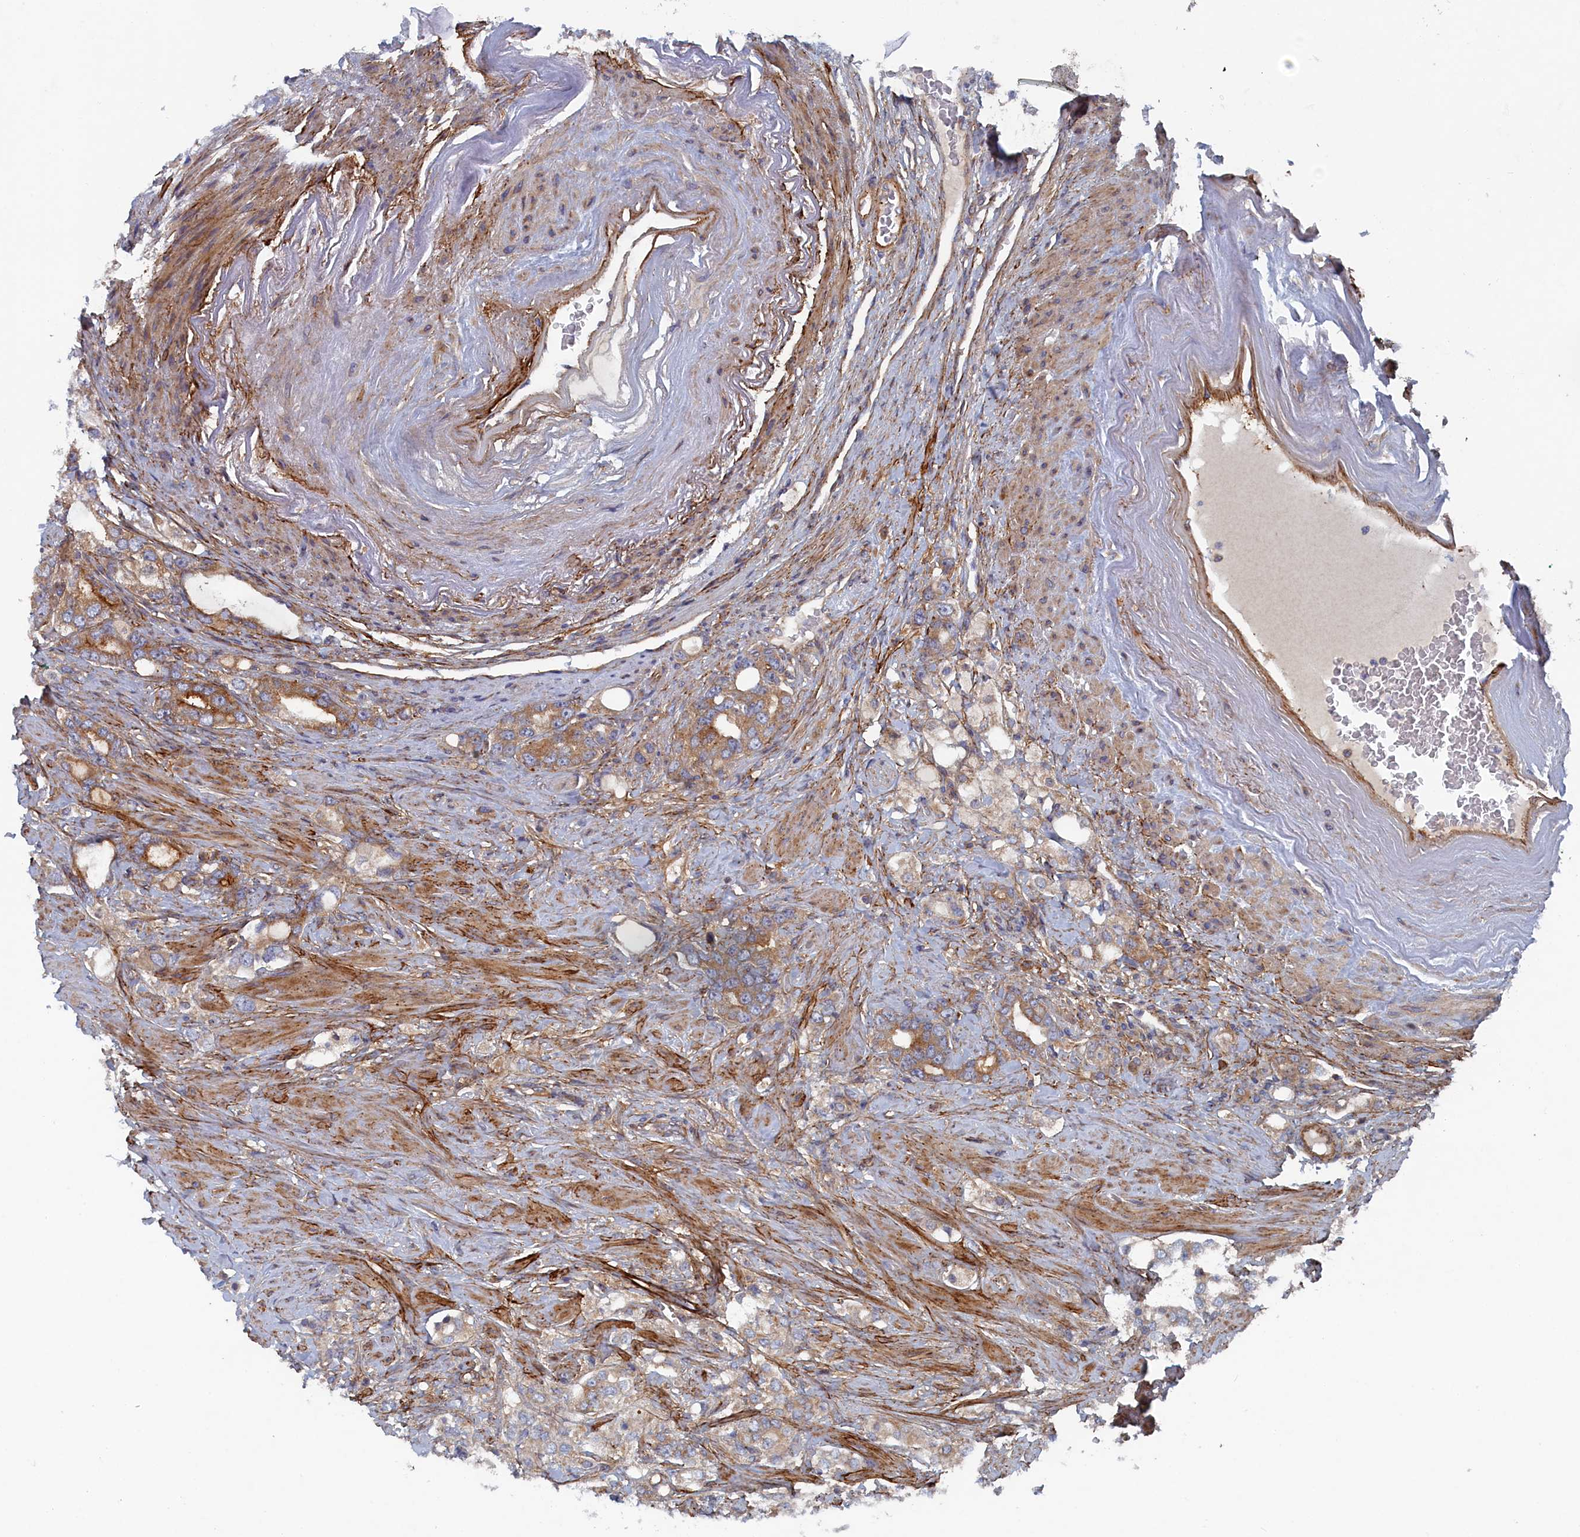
{"staining": {"intensity": "moderate", "quantity": "25%-75%", "location": "cytoplasmic/membranous"}, "tissue": "prostate cancer", "cell_type": "Tumor cells", "image_type": "cancer", "snomed": [{"axis": "morphology", "description": "Adenocarcinoma, High grade"}, {"axis": "topography", "description": "Prostate"}], "caption": "Prostate adenocarcinoma (high-grade) was stained to show a protein in brown. There is medium levels of moderate cytoplasmic/membranous positivity in approximately 25%-75% of tumor cells.", "gene": "TMEM196", "patient": {"sex": "male", "age": 64}}